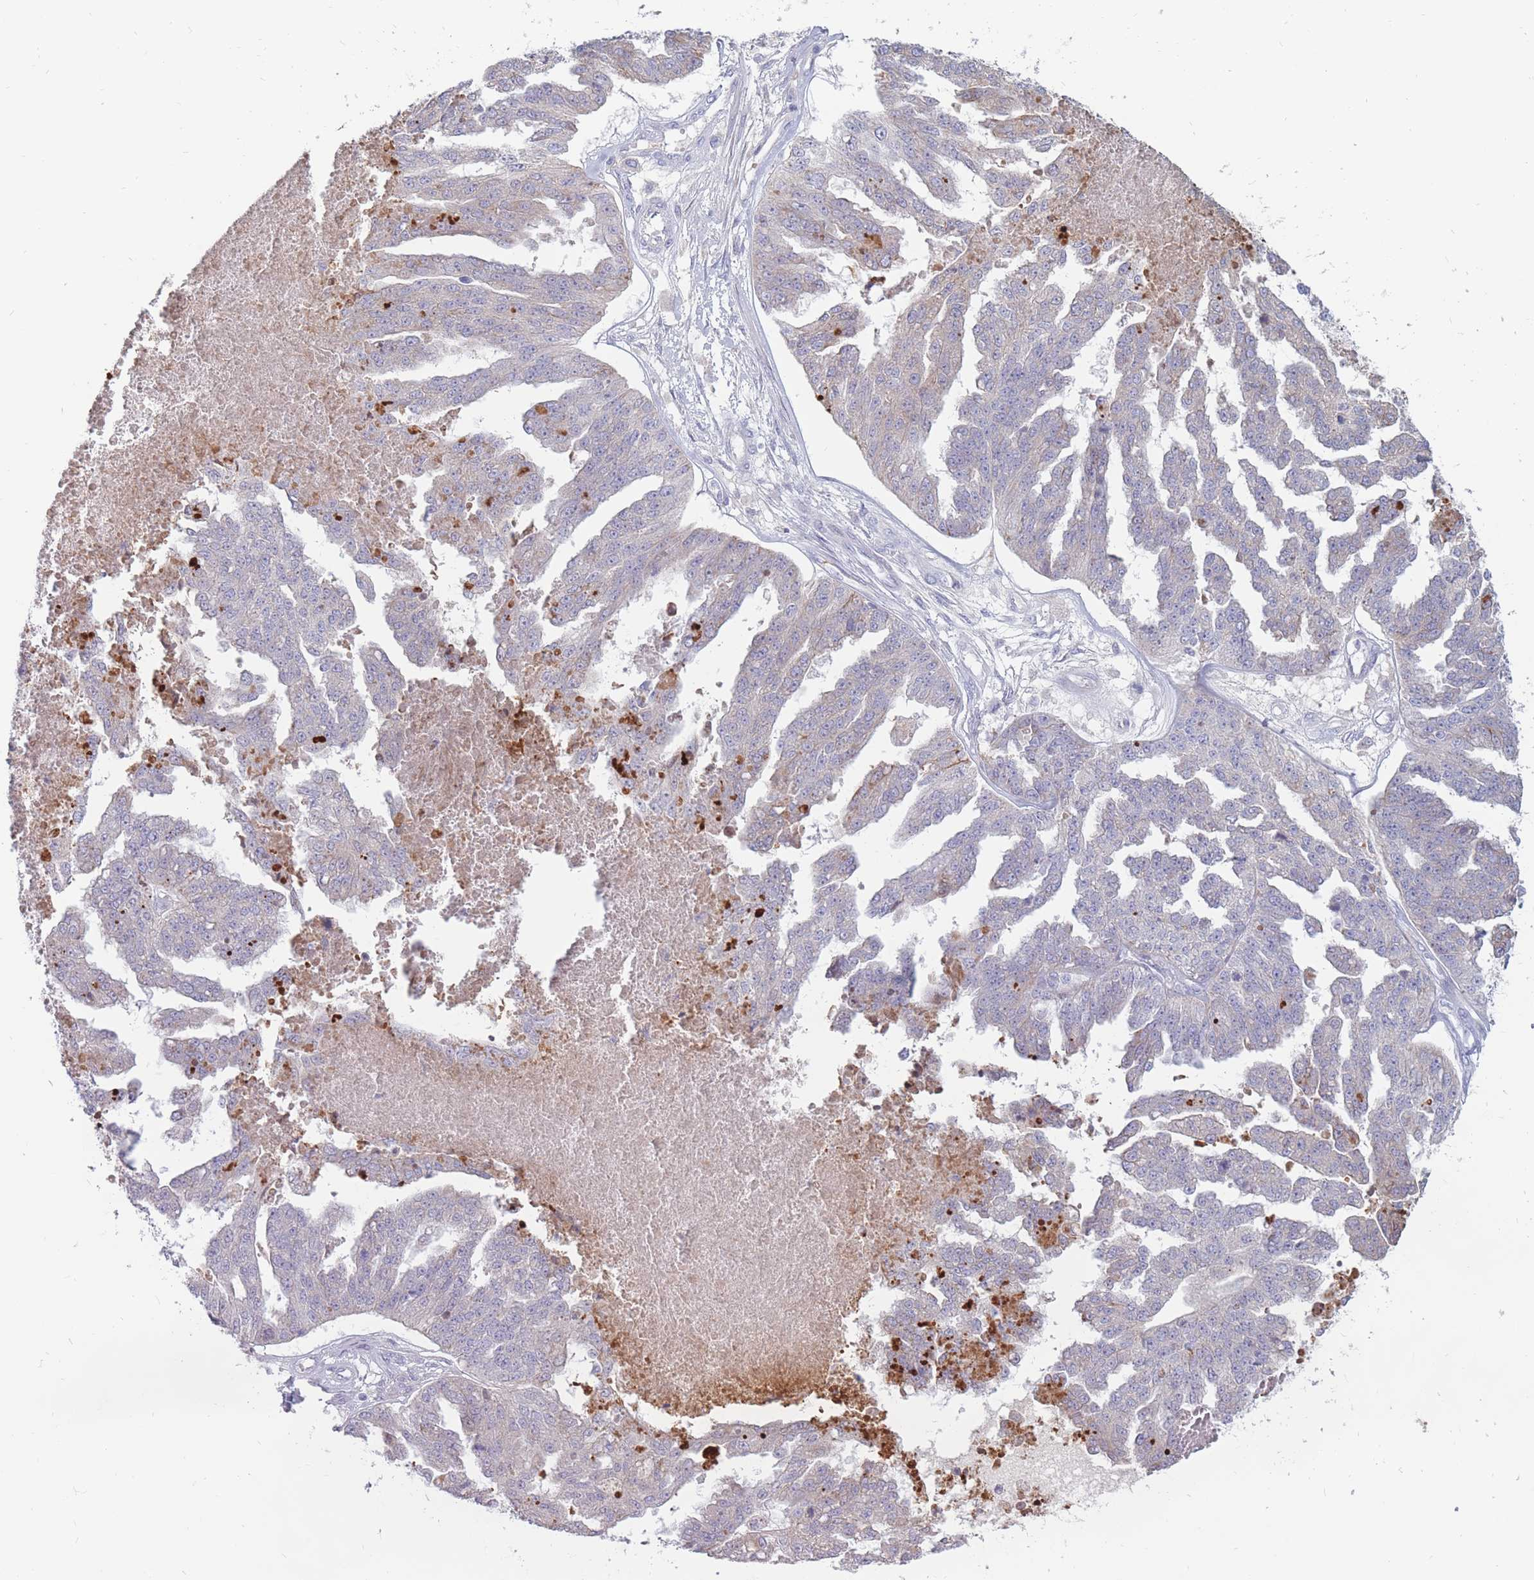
{"staining": {"intensity": "weak", "quantity": "<25%", "location": "cytoplasmic/membranous"}, "tissue": "ovarian cancer", "cell_type": "Tumor cells", "image_type": "cancer", "snomed": [{"axis": "morphology", "description": "Cystadenocarcinoma, serous, NOS"}, {"axis": "topography", "description": "Ovary"}], "caption": "This is an IHC micrograph of ovarian cancer. There is no staining in tumor cells.", "gene": "PTGDR", "patient": {"sex": "female", "age": 58}}